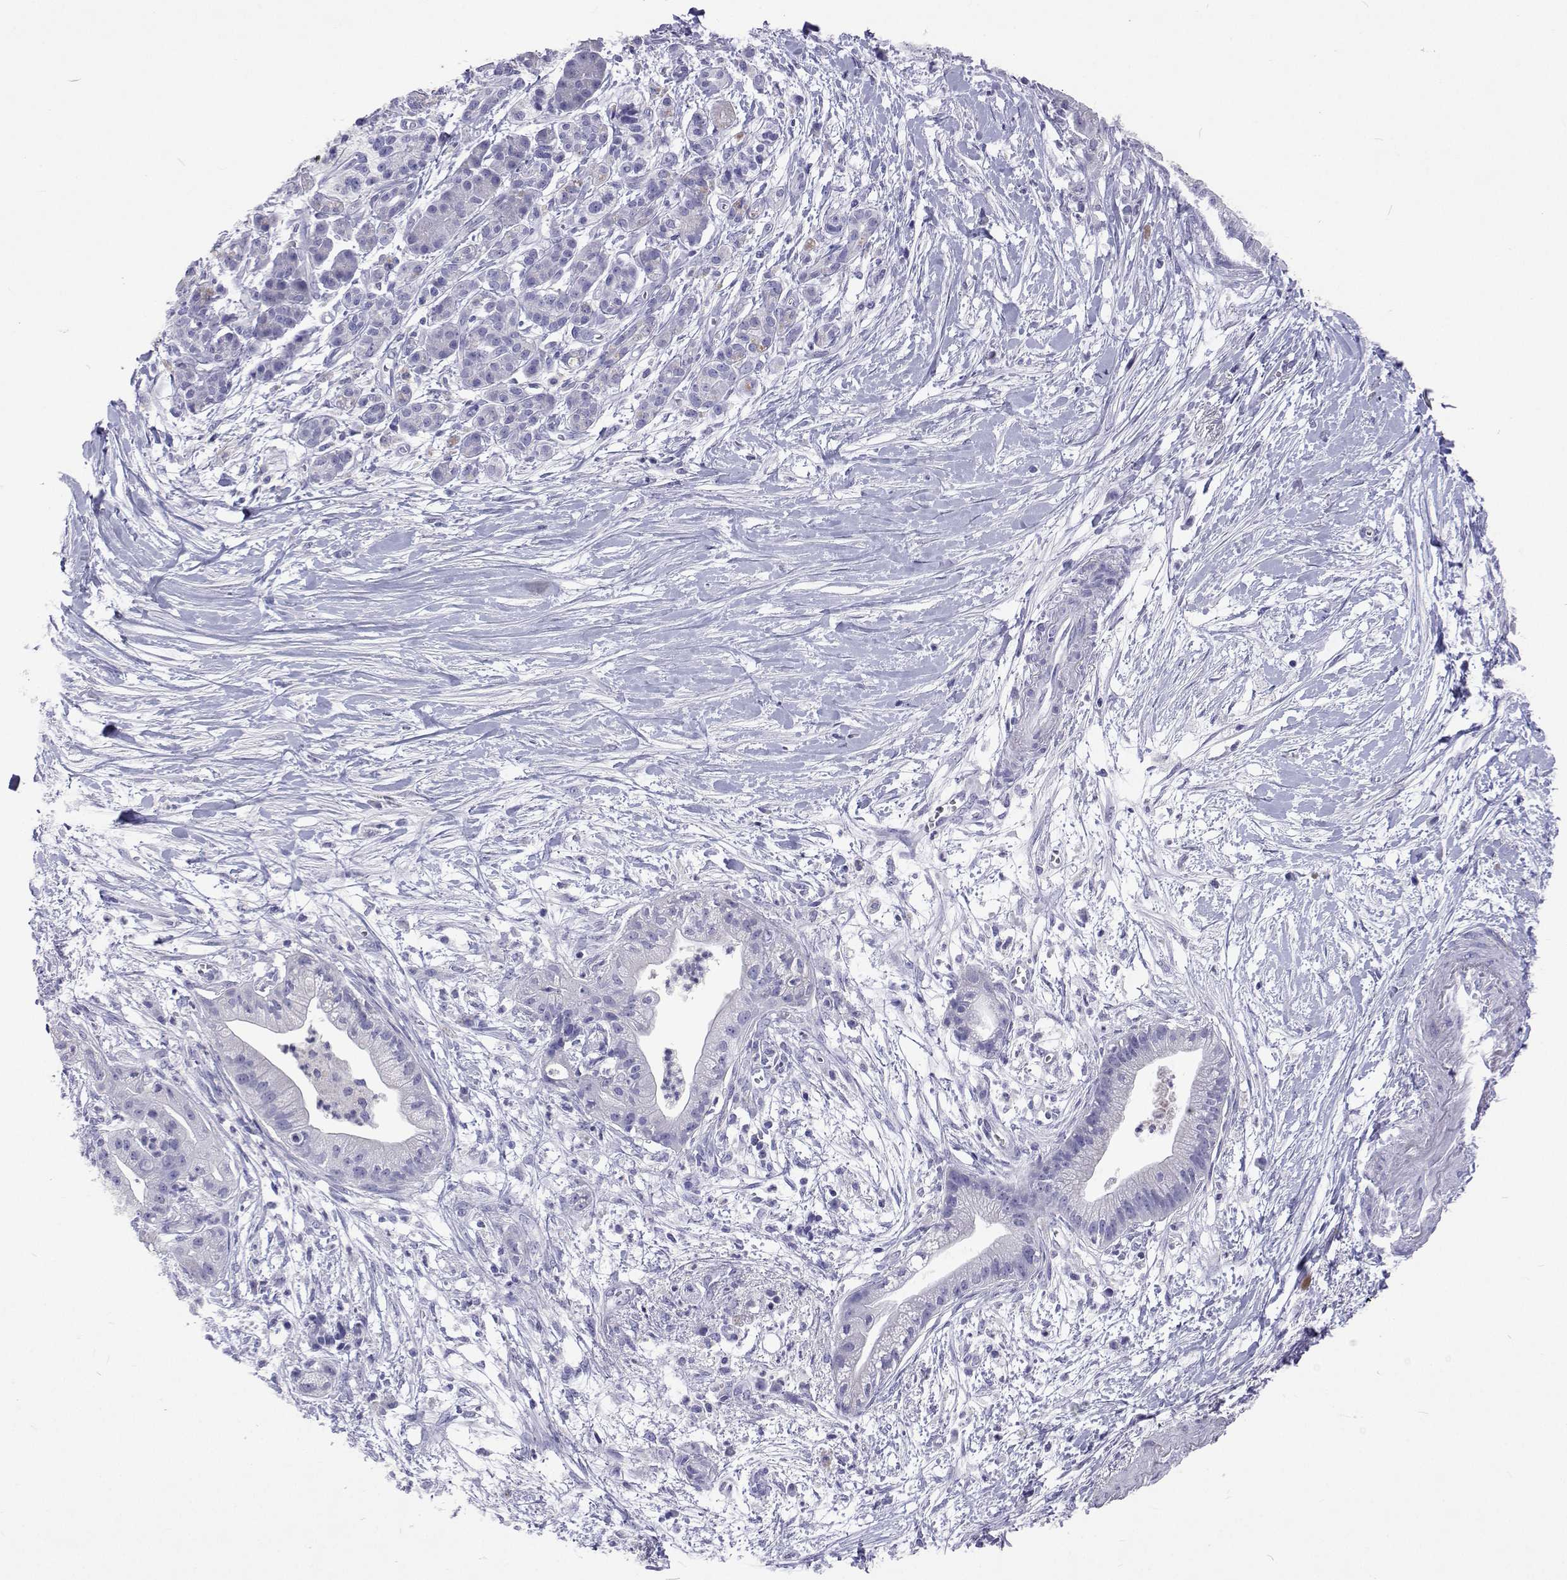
{"staining": {"intensity": "negative", "quantity": "none", "location": "none"}, "tissue": "pancreatic cancer", "cell_type": "Tumor cells", "image_type": "cancer", "snomed": [{"axis": "morphology", "description": "Normal tissue, NOS"}, {"axis": "morphology", "description": "Adenocarcinoma, NOS"}, {"axis": "topography", "description": "Lymph node"}, {"axis": "topography", "description": "Pancreas"}], "caption": "High power microscopy photomicrograph of an immunohistochemistry micrograph of pancreatic adenocarcinoma, revealing no significant staining in tumor cells. (Stains: DAB immunohistochemistry with hematoxylin counter stain, Microscopy: brightfield microscopy at high magnification).", "gene": "UMODL1", "patient": {"sex": "female", "age": 58}}